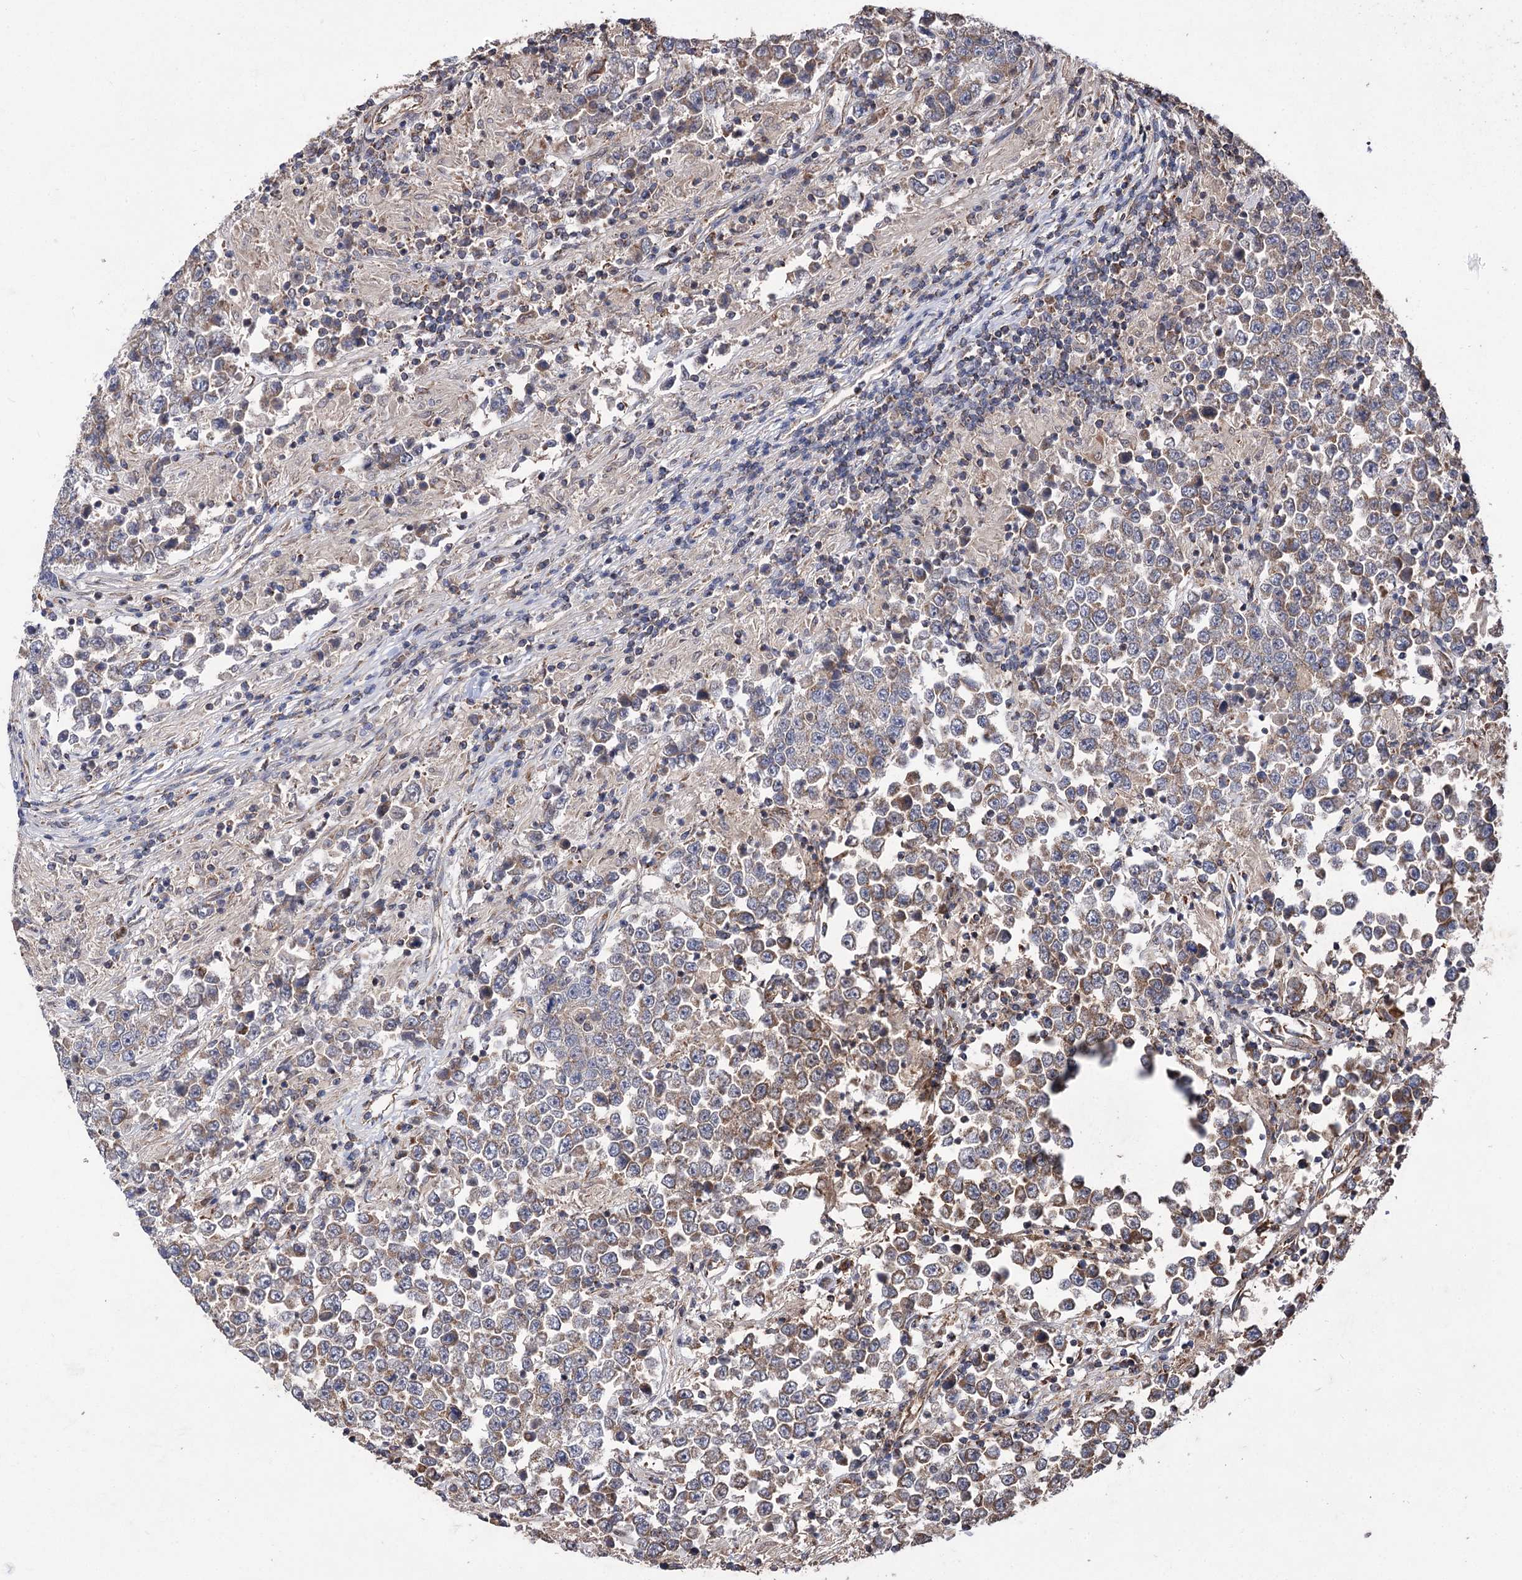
{"staining": {"intensity": "moderate", "quantity": ">75%", "location": "cytoplasmic/membranous"}, "tissue": "testis cancer", "cell_type": "Tumor cells", "image_type": "cancer", "snomed": [{"axis": "morphology", "description": "Normal tissue, NOS"}, {"axis": "morphology", "description": "Urothelial carcinoma, High grade"}, {"axis": "morphology", "description": "Seminoma, NOS"}, {"axis": "morphology", "description": "Carcinoma, Embryonal, NOS"}, {"axis": "topography", "description": "Urinary bladder"}, {"axis": "topography", "description": "Testis"}], "caption": "Moderate cytoplasmic/membranous staining for a protein is seen in about >75% of tumor cells of testis cancer (seminoma) using IHC.", "gene": "RASSF3", "patient": {"sex": "male", "age": 41}}